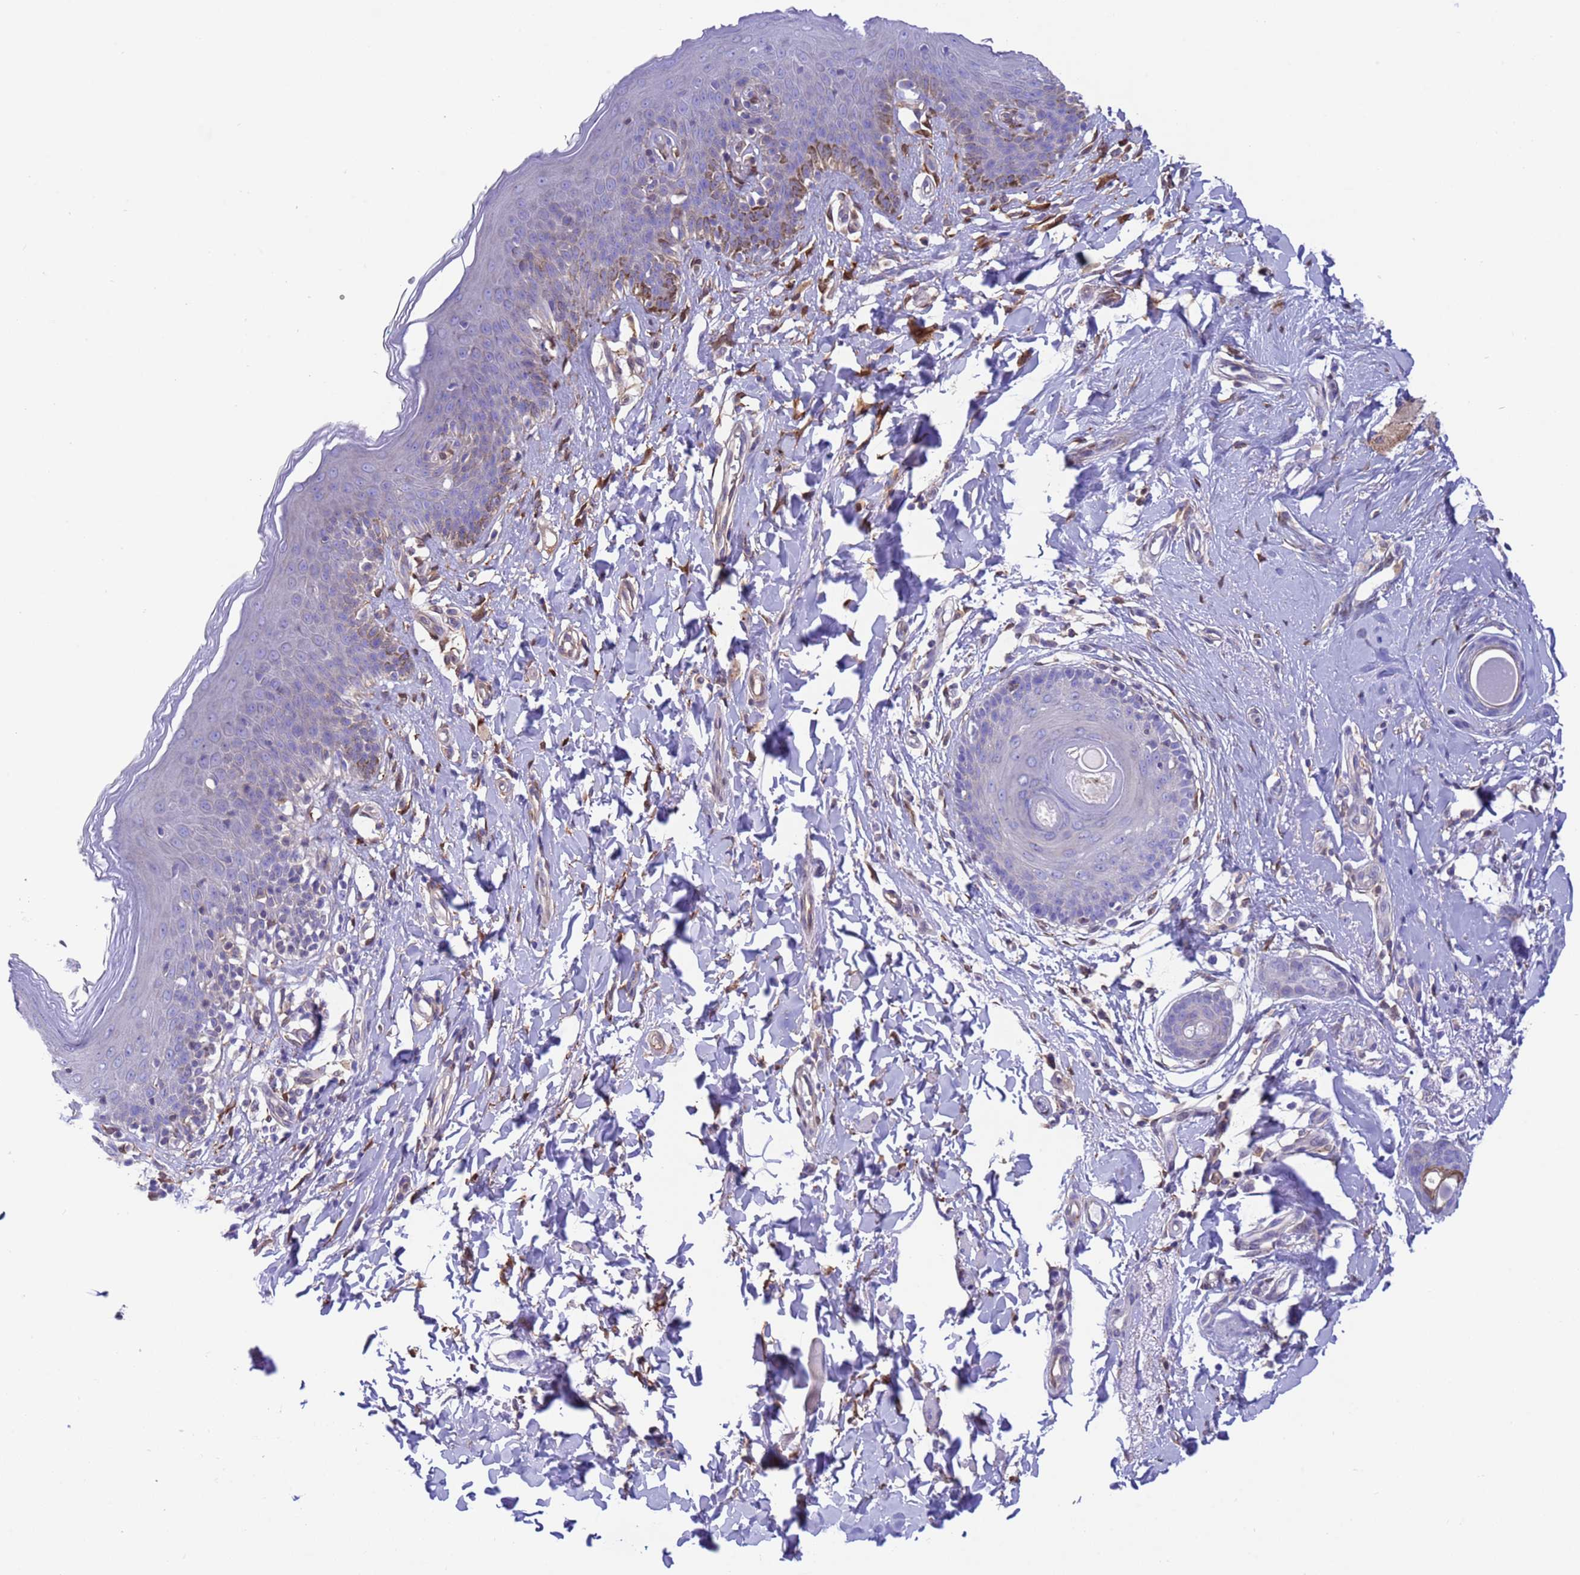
{"staining": {"intensity": "moderate", "quantity": "<25%", "location": "cytoplasmic/membranous"}, "tissue": "skin", "cell_type": "Epidermal cells", "image_type": "normal", "snomed": [{"axis": "morphology", "description": "Normal tissue, NOS"}, {"axis": "topography", "description": "Vulva"}], "caption": "DAB (3,3'-diaminobenzidine) immunohistochemical staining of normal human skin demonstrates moderate cytoplasmic/membranous protein staining in approximately <25% of epidermal cells.", "gene": "C6orf47", "patient": {"sex": "female", "age": 66}}